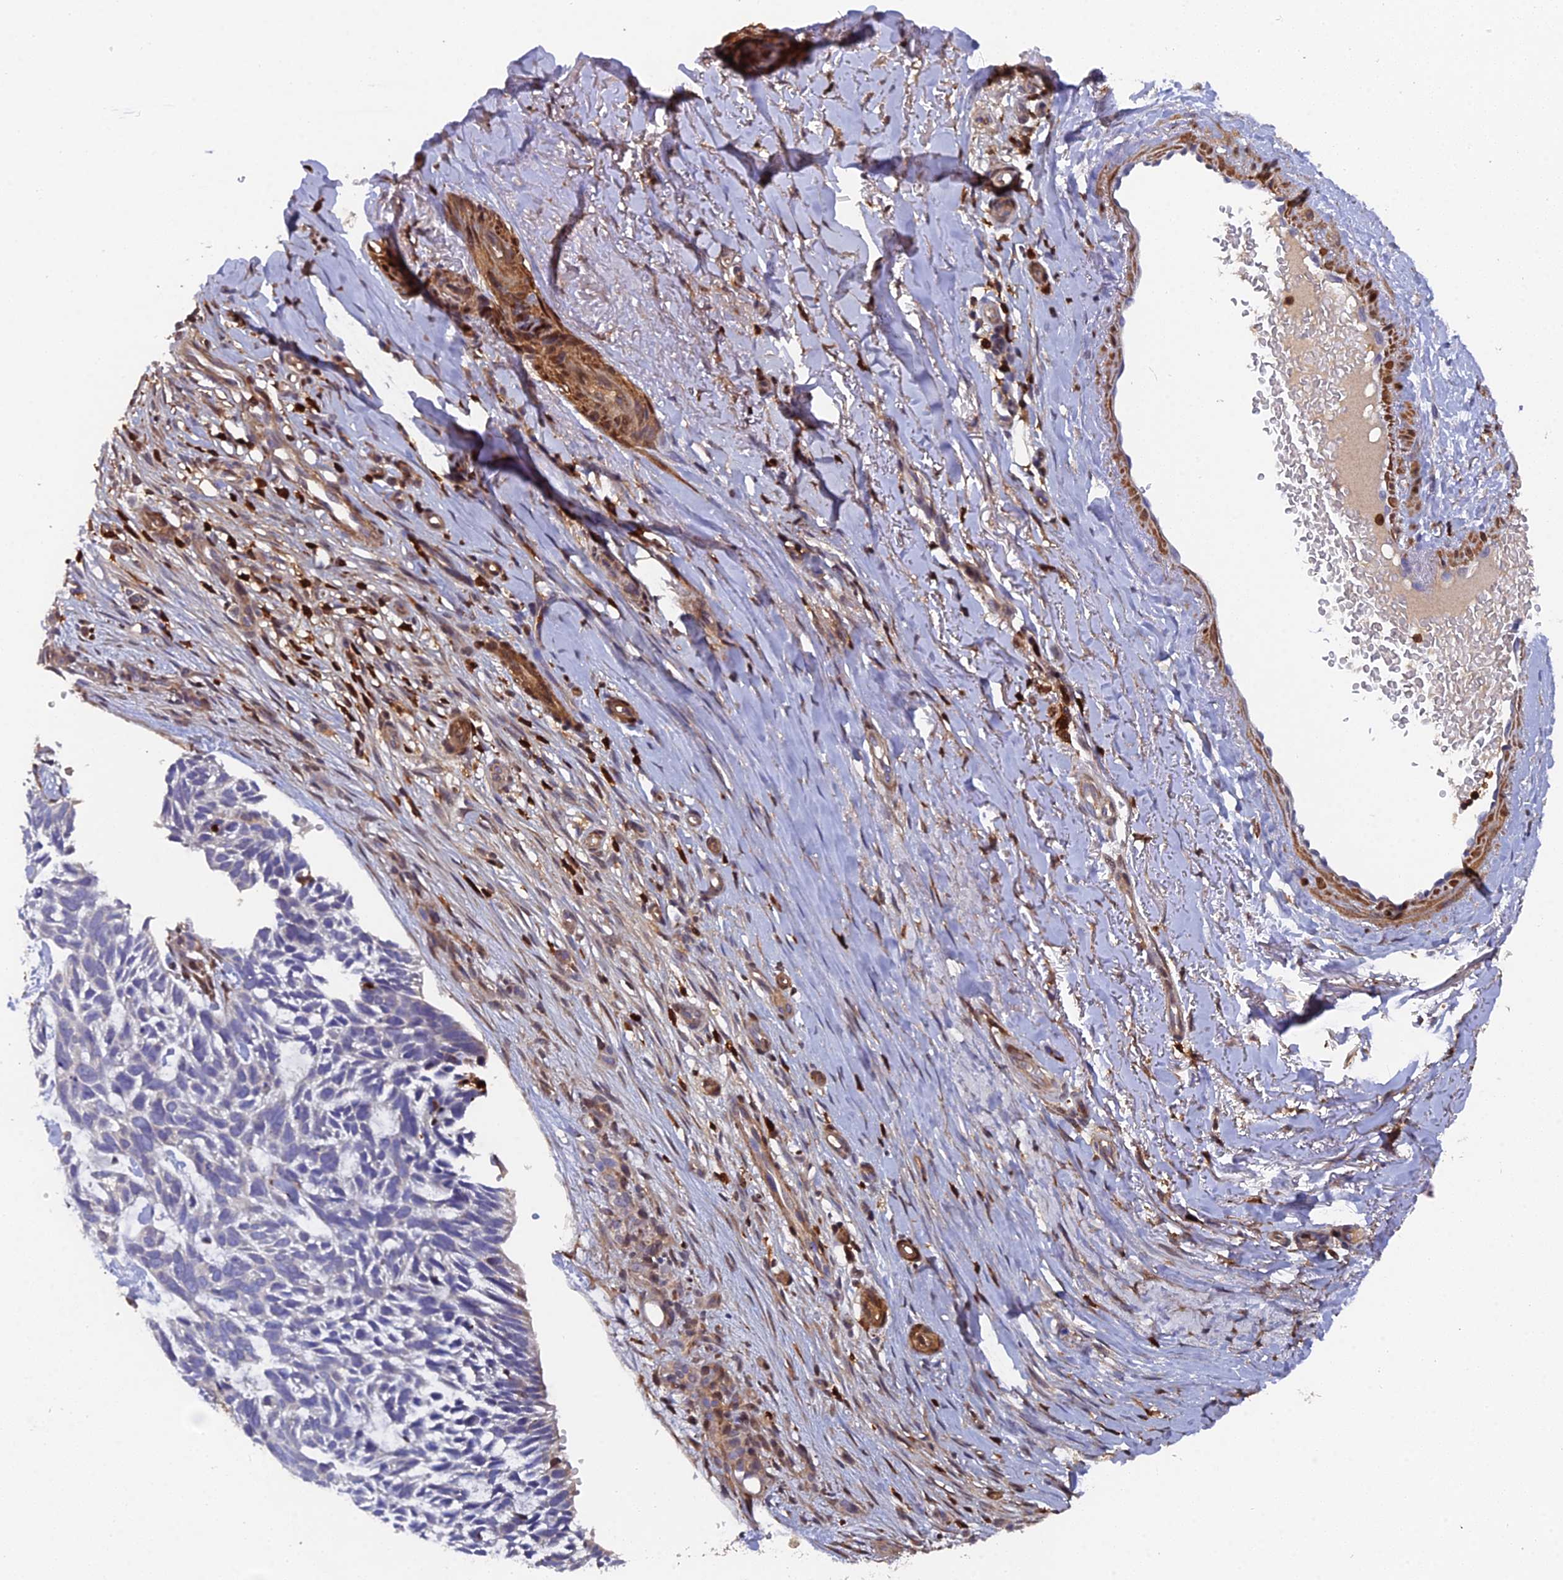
{"staining": {"intensity": "negative", "quantity": "none", "location": "none"}, "tissue": "skin cancer", "cell_type": "Tumor cells", "image_type": "cancer", "snomed": [{"axis": "morphology", "description": "Basal cell carcinoma"}, {"axis": "topography", "description": "Skin"}], "caption": "Tumor cells are negative for protein expression in human basal cell carcinoma (skin).", "gene": "GALK2", "patient": {"sex": "male", "age": 88}}